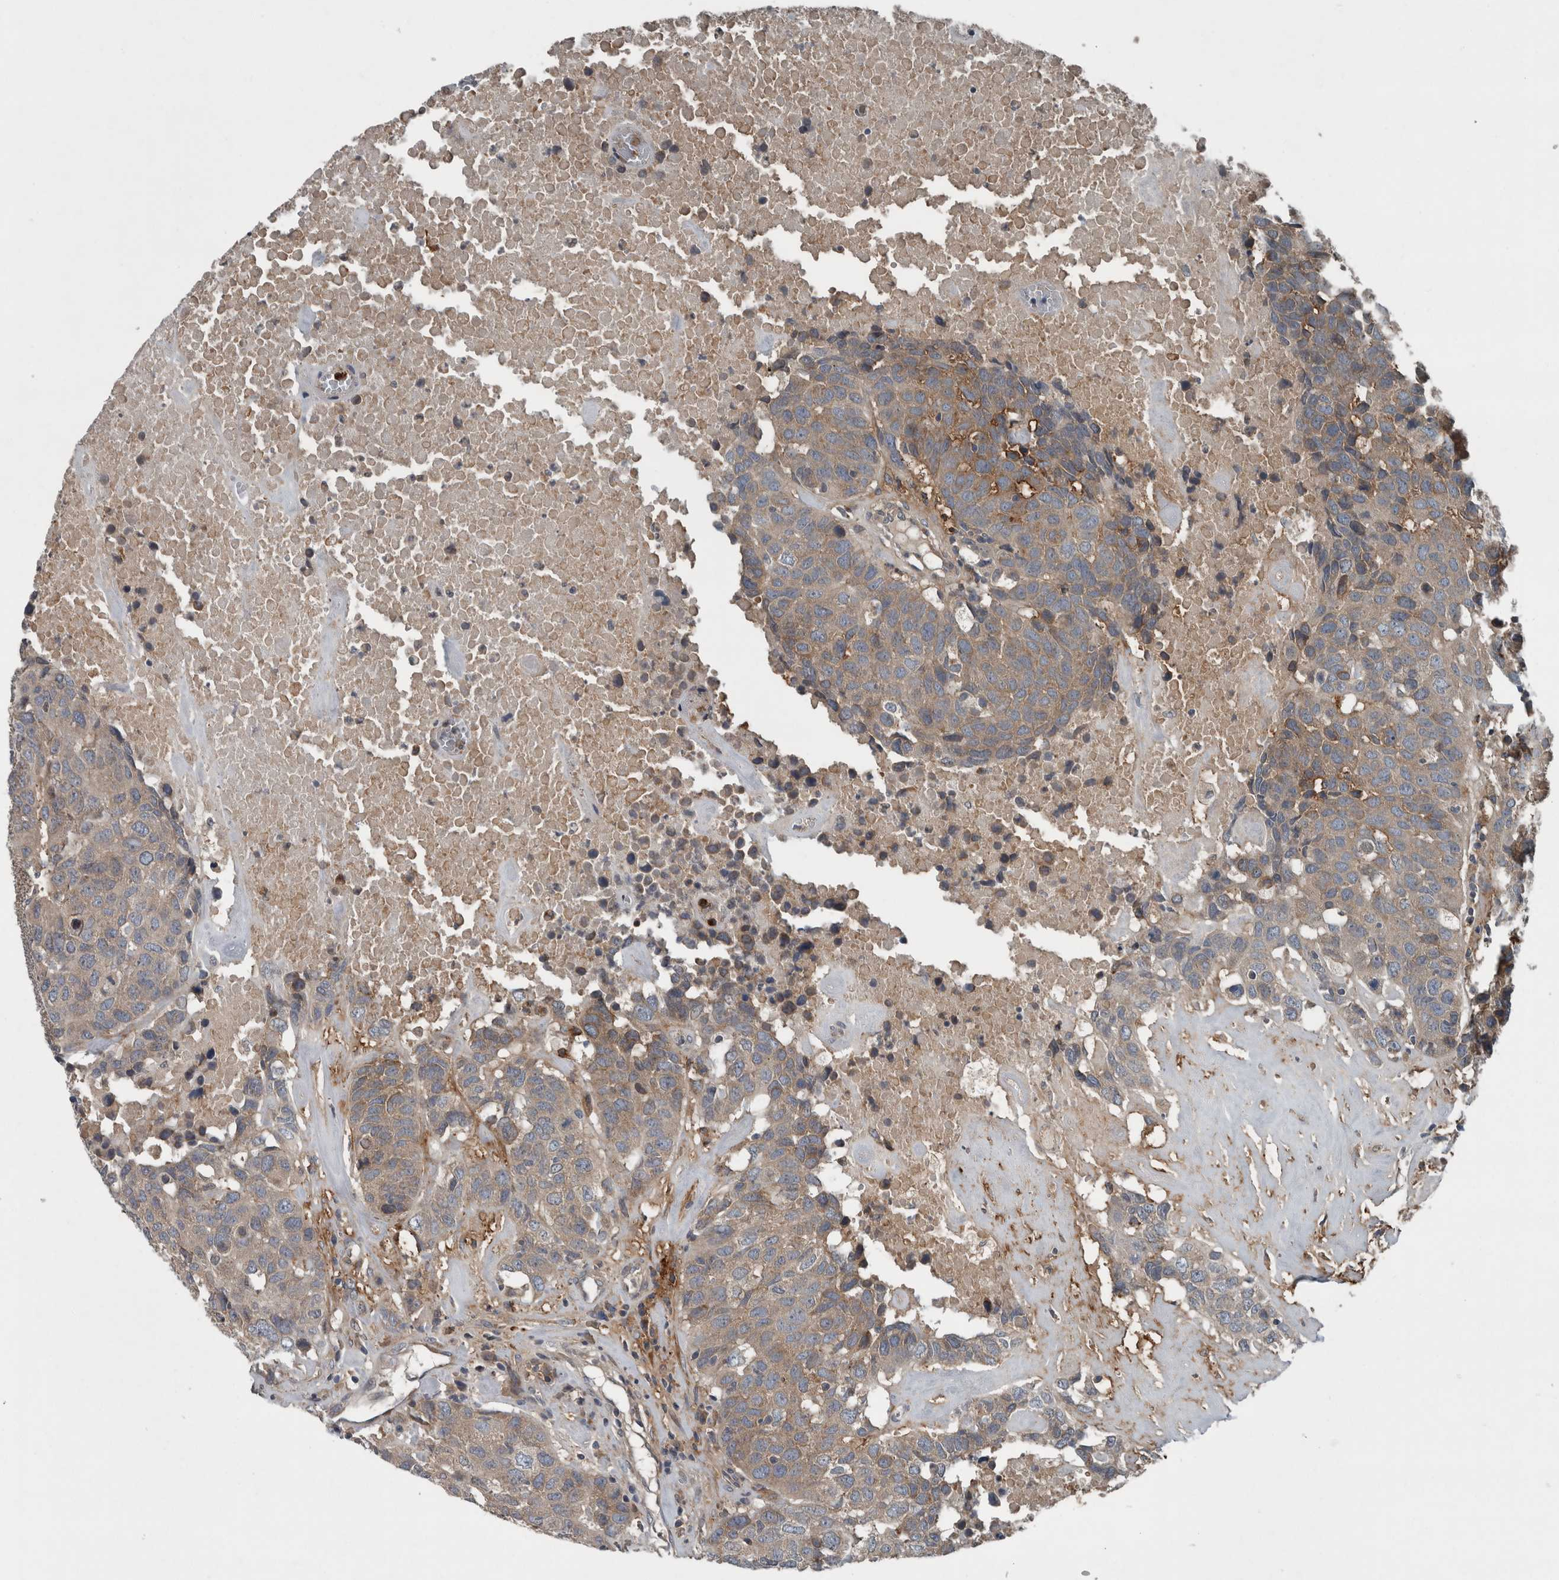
{"staining": {"intensity": "weak", "quantity": "<25%", "location": "cytoplasmic/membranous"}, "tissue": "head and neck cancer", "cell_type": "Tumor cells", "image_type": "cancer", "snomed": [{"axis": "morphology", "description": "Squamous cell carcinoma, NOS"}, {"axis": "topography", "description": "Head-Neck"}], "caption": "Immunohistochemical staining of human head and neck cancer exhibits no significant staining in tumor cells.", "gene": "EXOC8", "patient": {"sex": "male", "age": 66}}